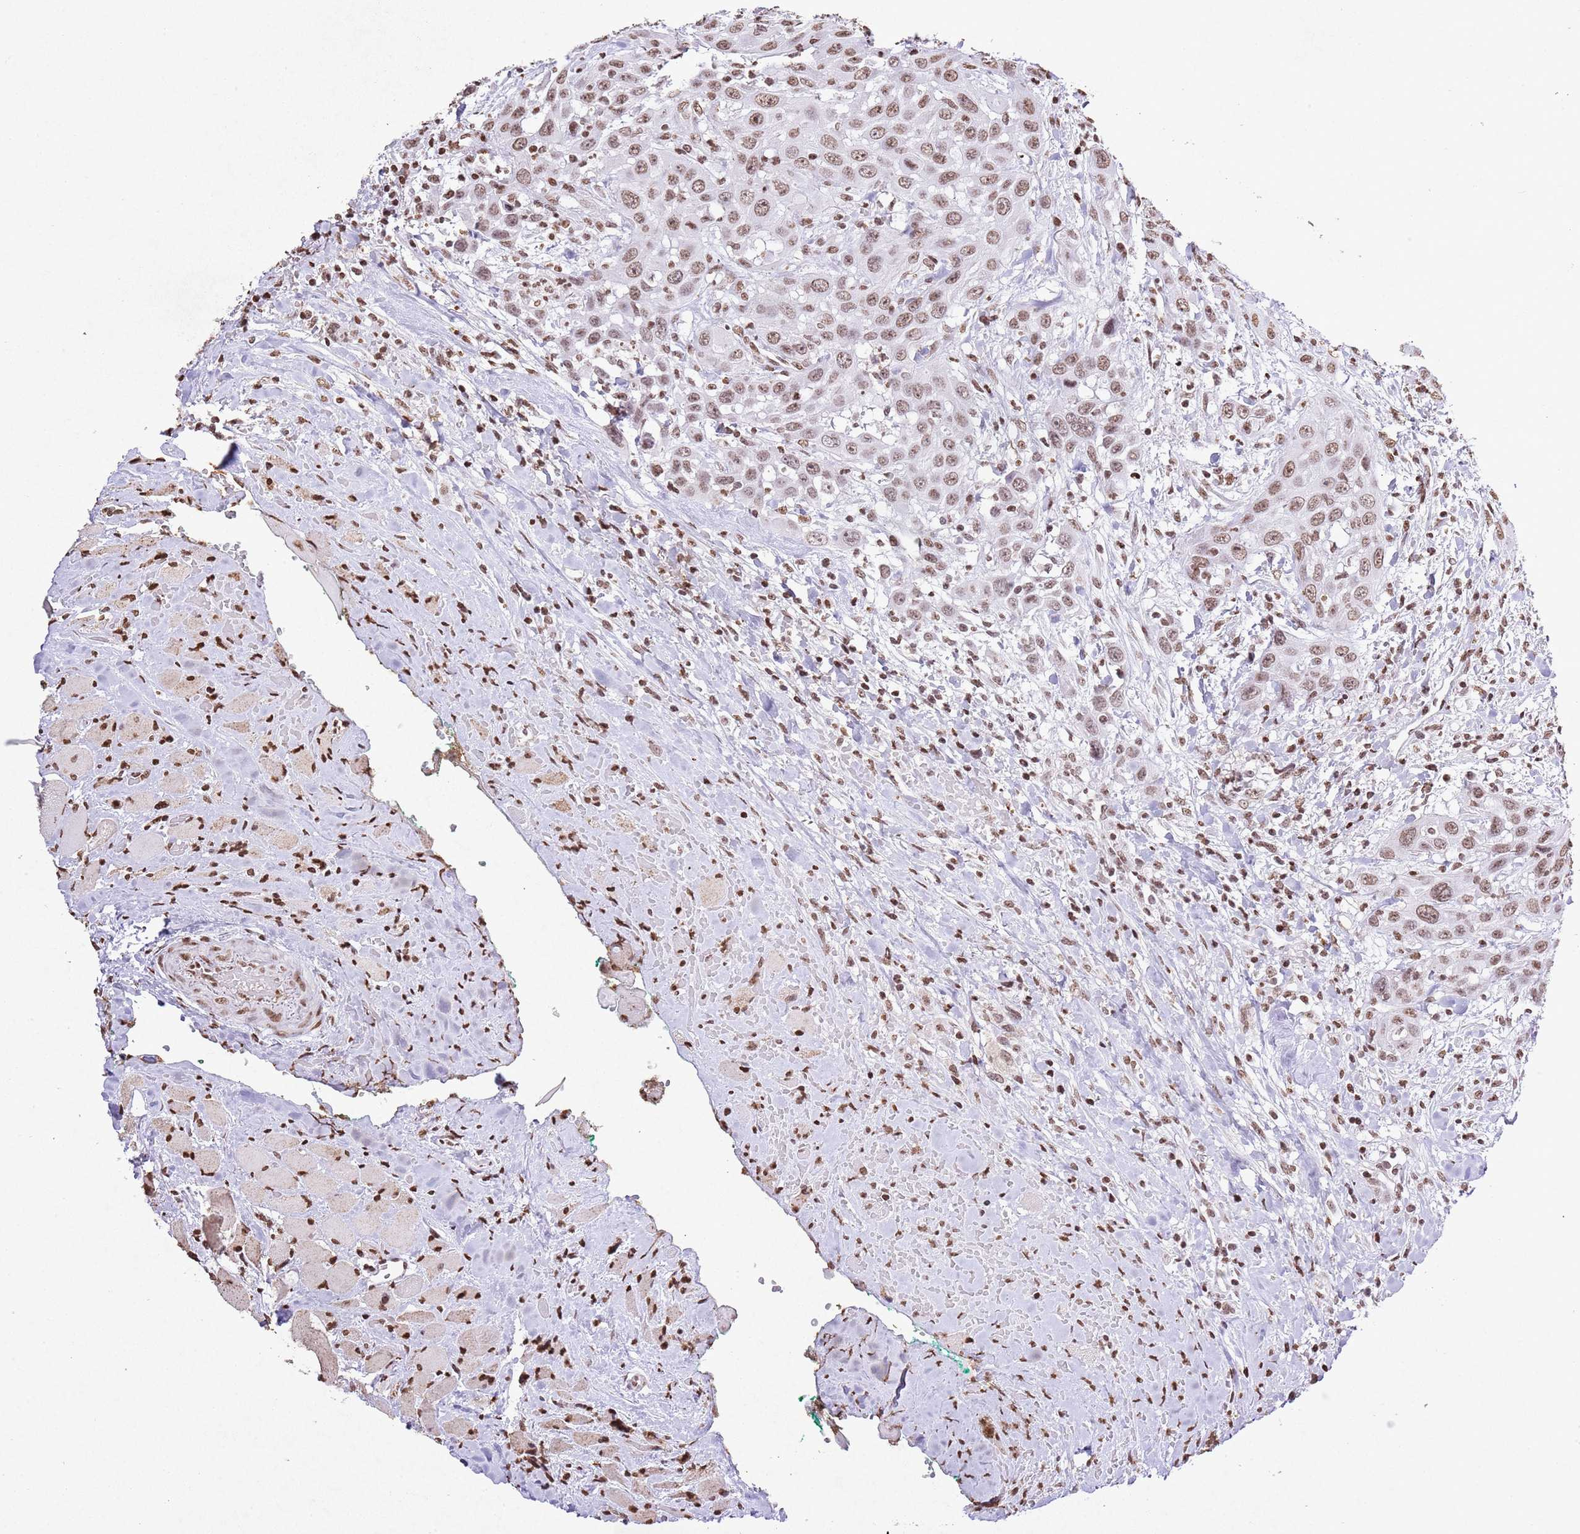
{"staining": {"intensity": "moderate", "quantity": ">75%", "location": "nuclear"}, "tissue": "head and neck cancer", "cell_type": "Tumor cells", "image_type": "cancer", "snomed": [{"axis": "morphology", "description": "Squamous cell carcinoma, NOS"}, {"axis": "topography", "description": "Head-Neck"}], "caption": "Immunohistochemistry (IHC) image of neoplastic tissue: head and neck cancer stained using immunohistochemistry (IHC) demonstrates medium levels of moderate protein expression localized specifically in the nuclear of tumor cells, appearing as a nuclear brown color.", "gene": "BMAL1", "patient": {"sex": "male", "age": 81}}